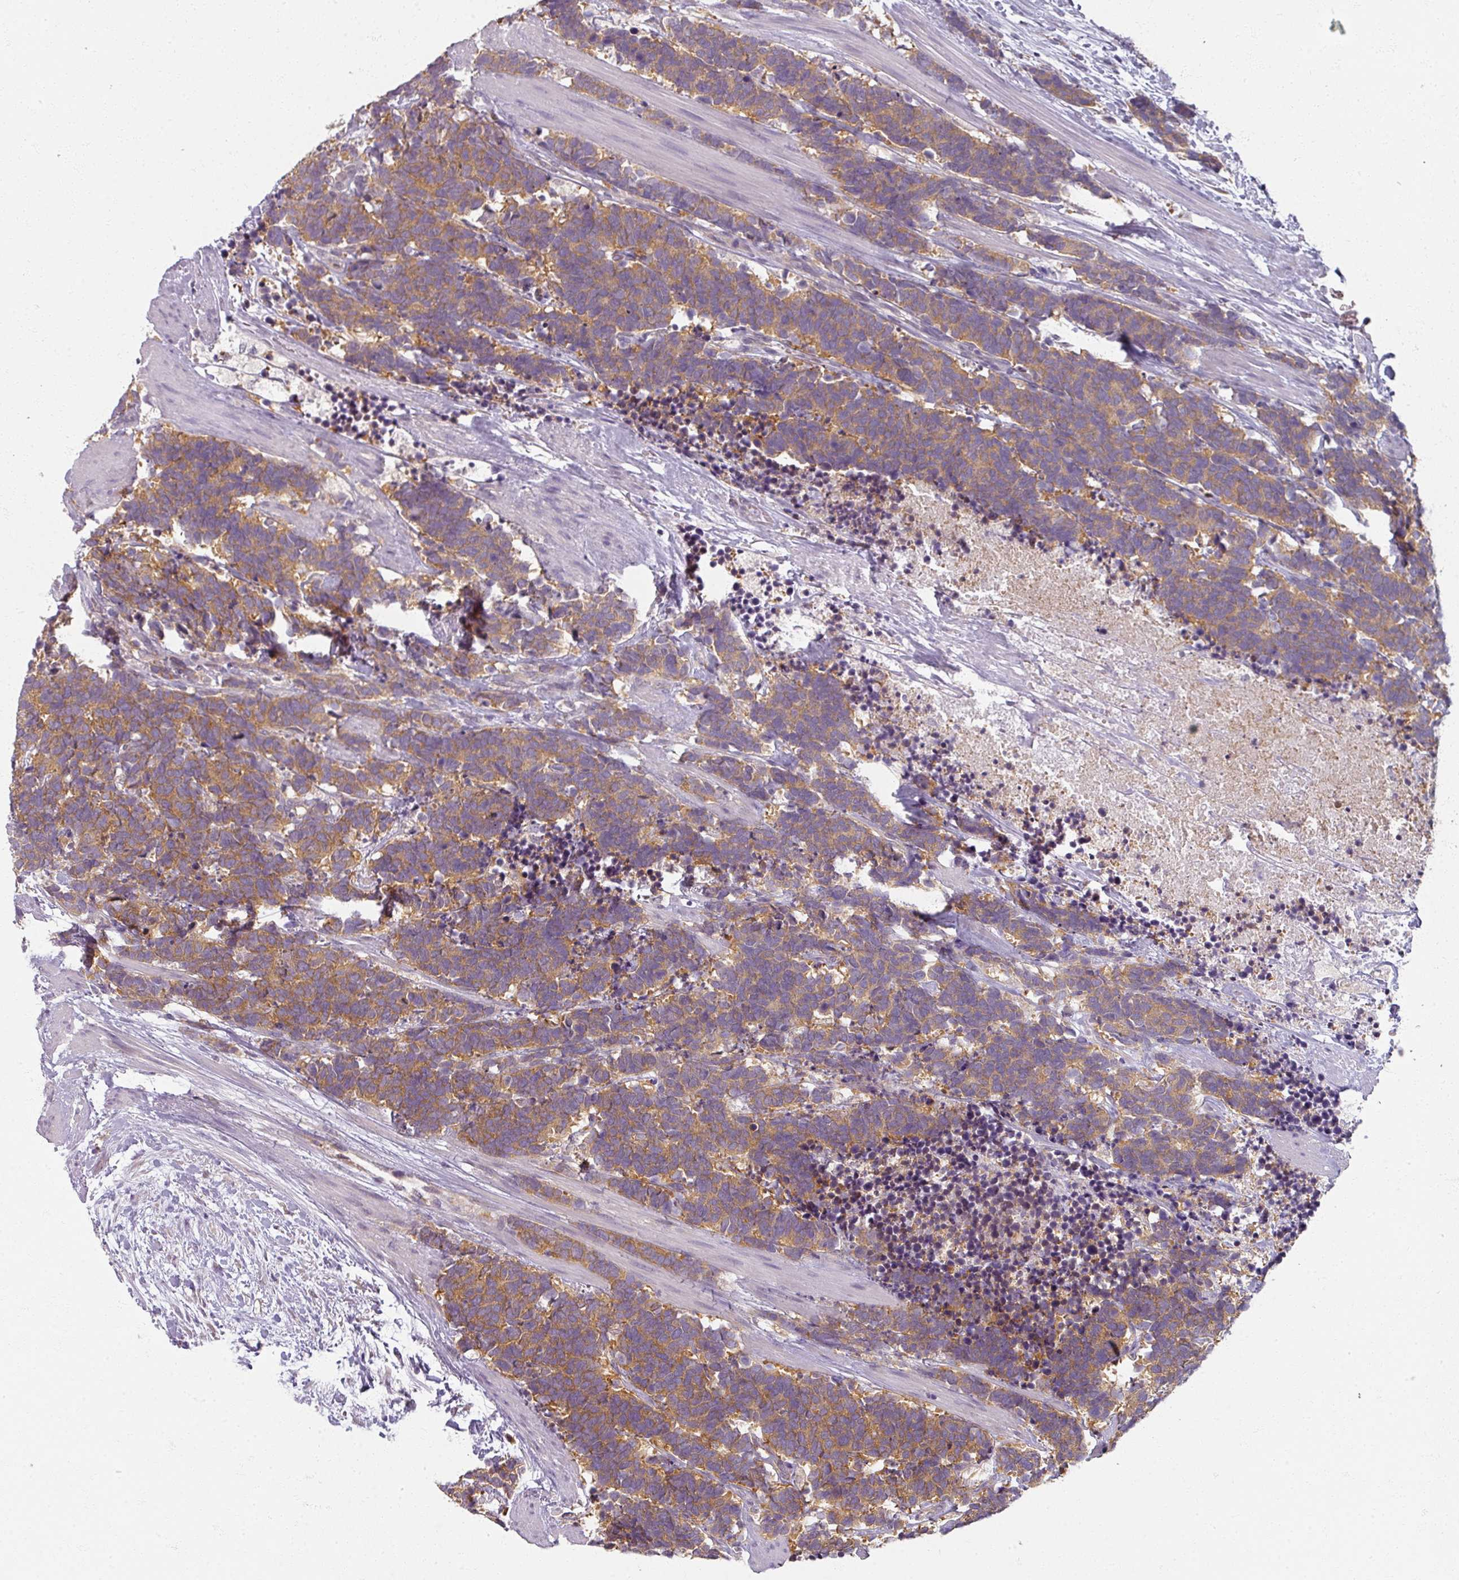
{"staining": {"intensity": "moderate", "quantity": ">75%", "location": "cytoplasmic/membranous"}, "tissue": "carcinoid", "cell_type": "Tumor cells", "image_type": "cancer", "snomed": [{"axis": "morphology", "description": "Carcinoma, NOS"}, {"axis": "morphology", "description": "Carcinoid, malignant, NOS"}, {"axis": "topography", "description": "Prostate"}], "caption": "Approximately >75% of tumor cells in human carcinoid (malignant) reveal moderate cytoplasmic/membranous protein positivity as visualized by brown immunohistochemical staining.", "gene": "AGPAT4", "patient": {"sex": "male", "age": 57}}